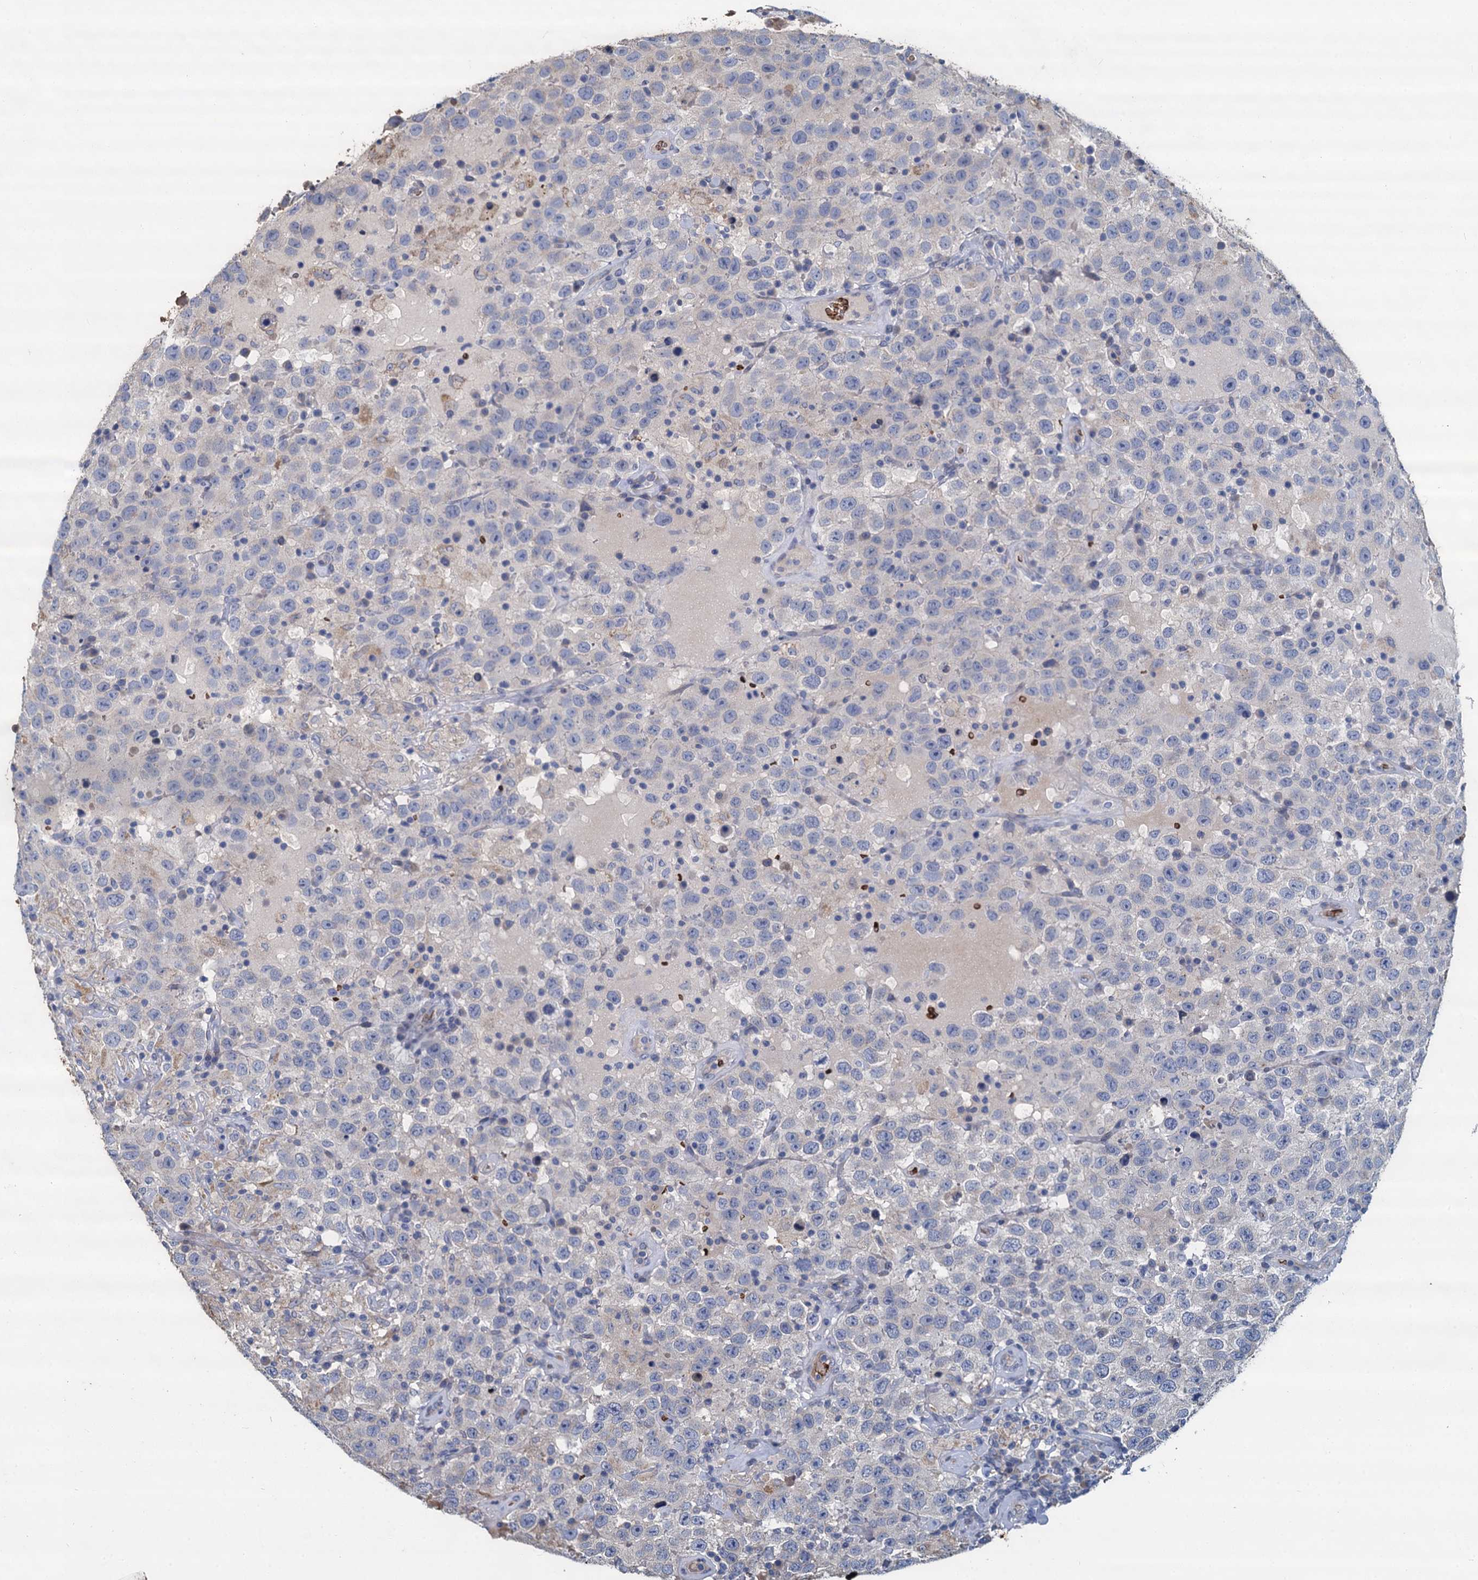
{"staining": {"intensity": "negative", "quantity": "none", "location": "none"}, "tissue": "testis cancer", "cell_type": "Tumor cells", "image_type": "cancer", "snomed": [{"axis": "morphology", "description": "Seminoma, NOS"}, {"axis": "topography", "description": "Testis"}], "caption": "Tumor cells are negative for protein expression in human testis cancer (seminoma).", "gene": "TCTN2", "patient": {"sex": "male", "age": 41}}